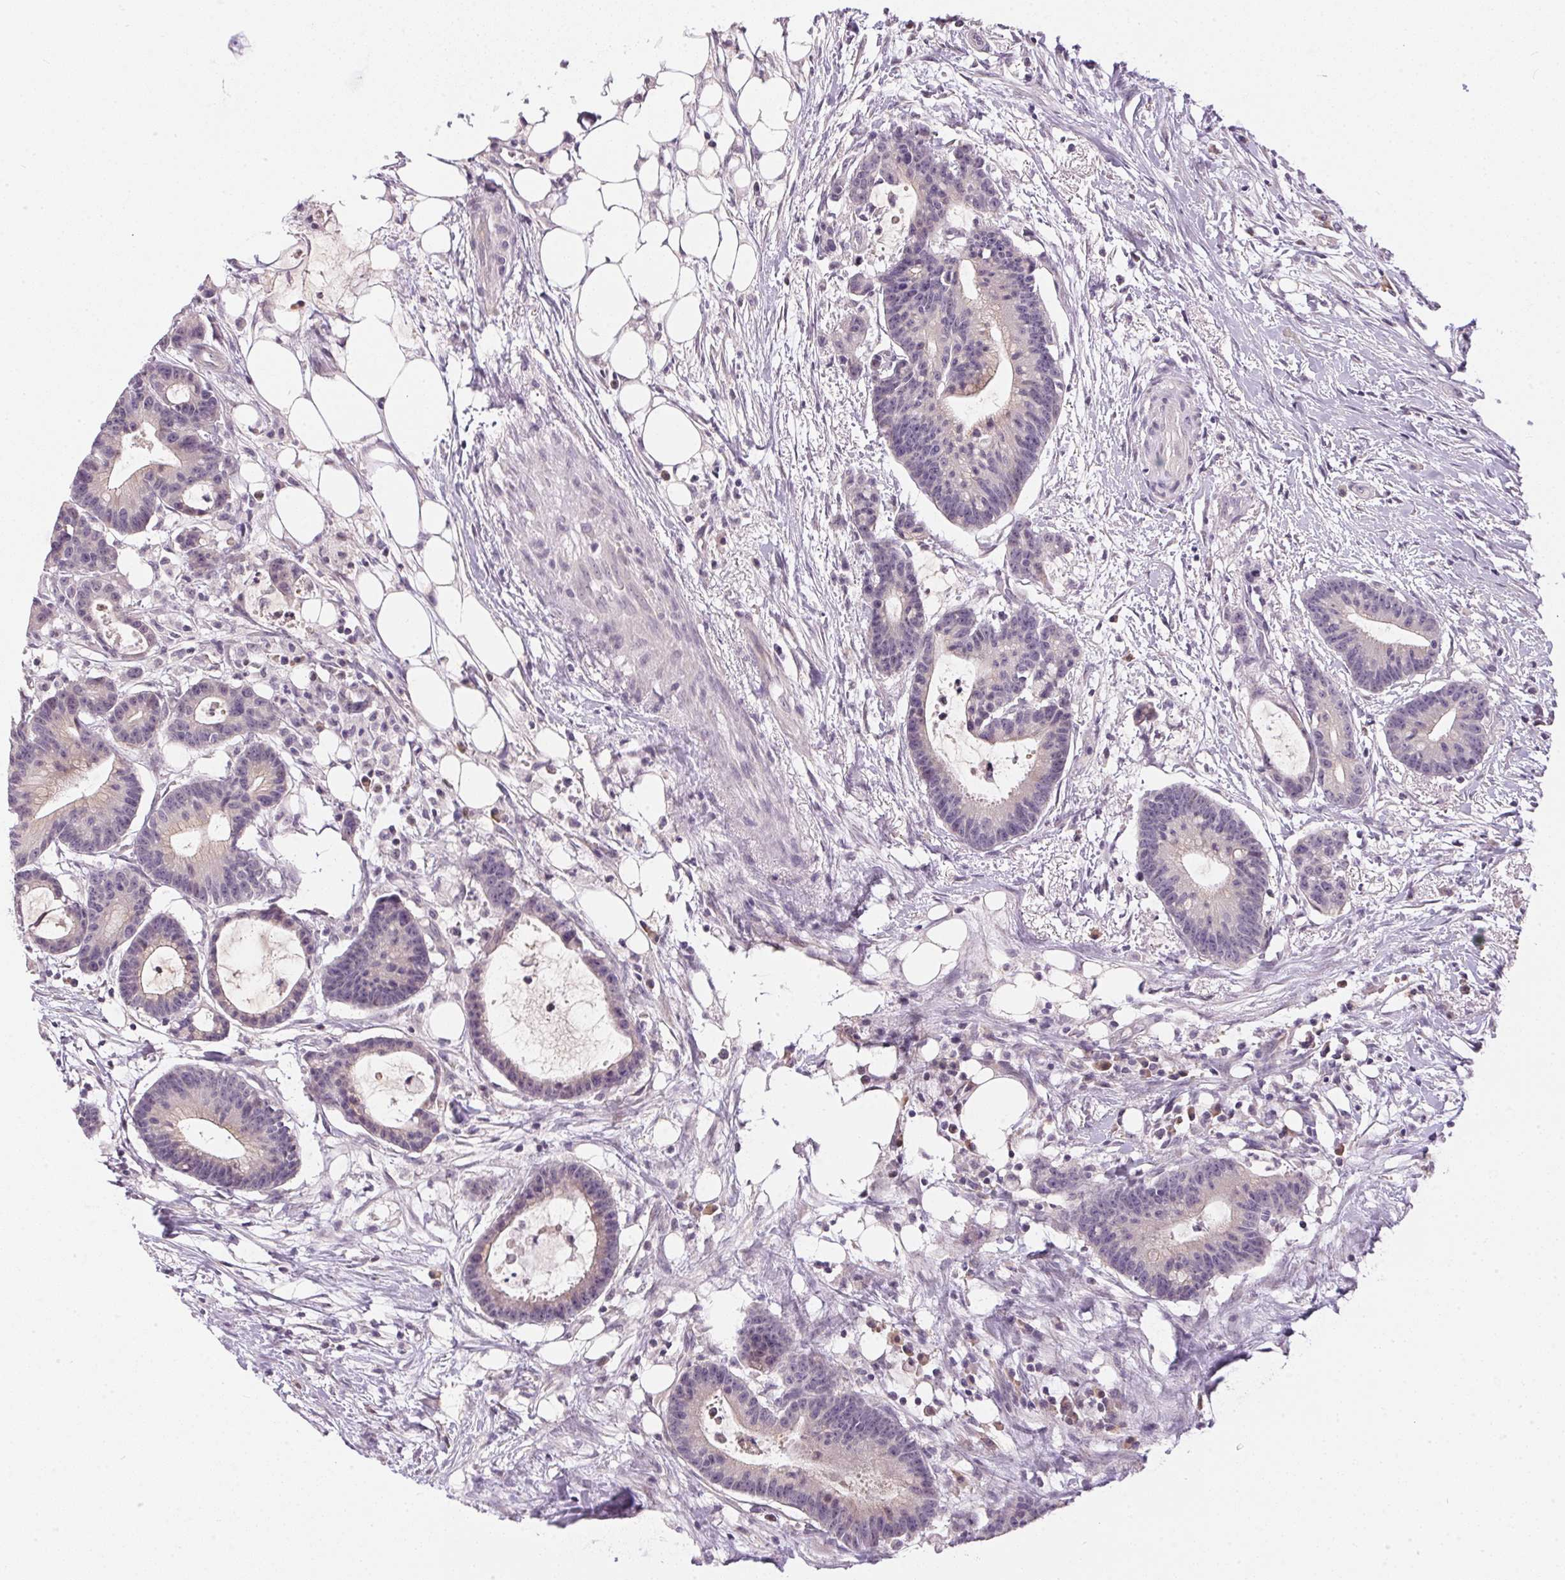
{"staining": {"intensity": "negative", "quantity": "none", "location": "none"}, "tissue": "colorectal cancer", "cell_type": "Tumor cells", "image_type": "cancer", "snomed": [{"axis": "morphology", "description": "Adenocarcinoma, NOS"}, {"axis": "topography", "description": "Colon"}], "caption": "A histopathology image of colorectal cancer (adenocarcinoma) stained for a protein reveals no brown staining in tumor cells.", "gene": "TTC23L", "patient": {"sex": "female", "age": 78}}